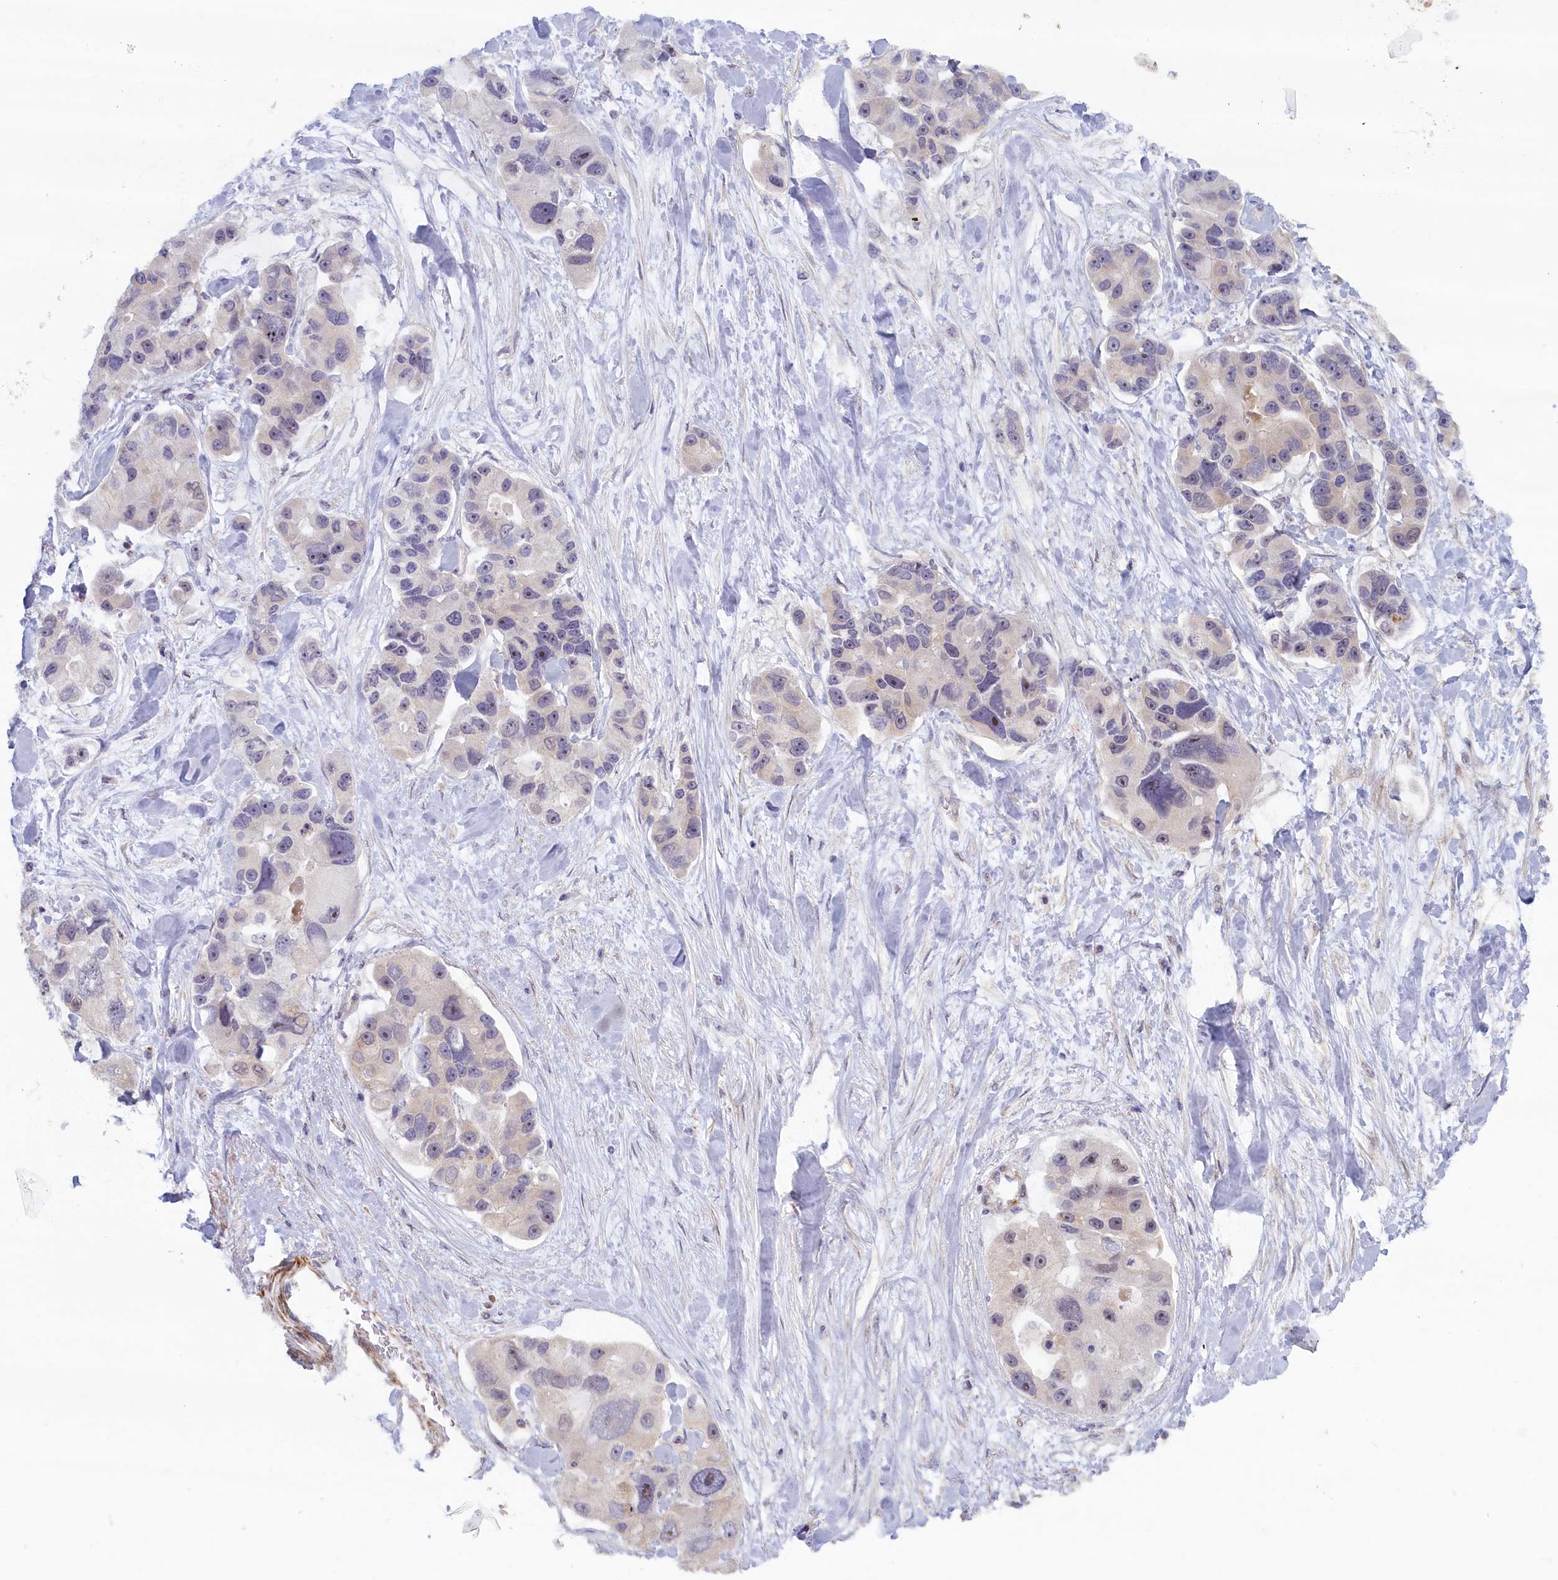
{"staining": {"intensity": "moderate", "quantity": "<25%", "location": "nuclear"}, "tissue": "lung cancer", "cell_type": "Tumor cells", "image_type": "cancer", "snomed": [{"axis": "morphology", "description": "Adenocarcinoma, NOS"}, {"axis": "topography", "description": "Lung"}], "caption": "Brown immunohistochemical staining in human lung adenocarcinoma shows moderate nuclear staining in about <25% of tumor cells. (brown staining indicates protein expression, while blue staining denotes nuclei).", "gene": "TRPM4", "patient": {"sex": "female", "age": 54}}